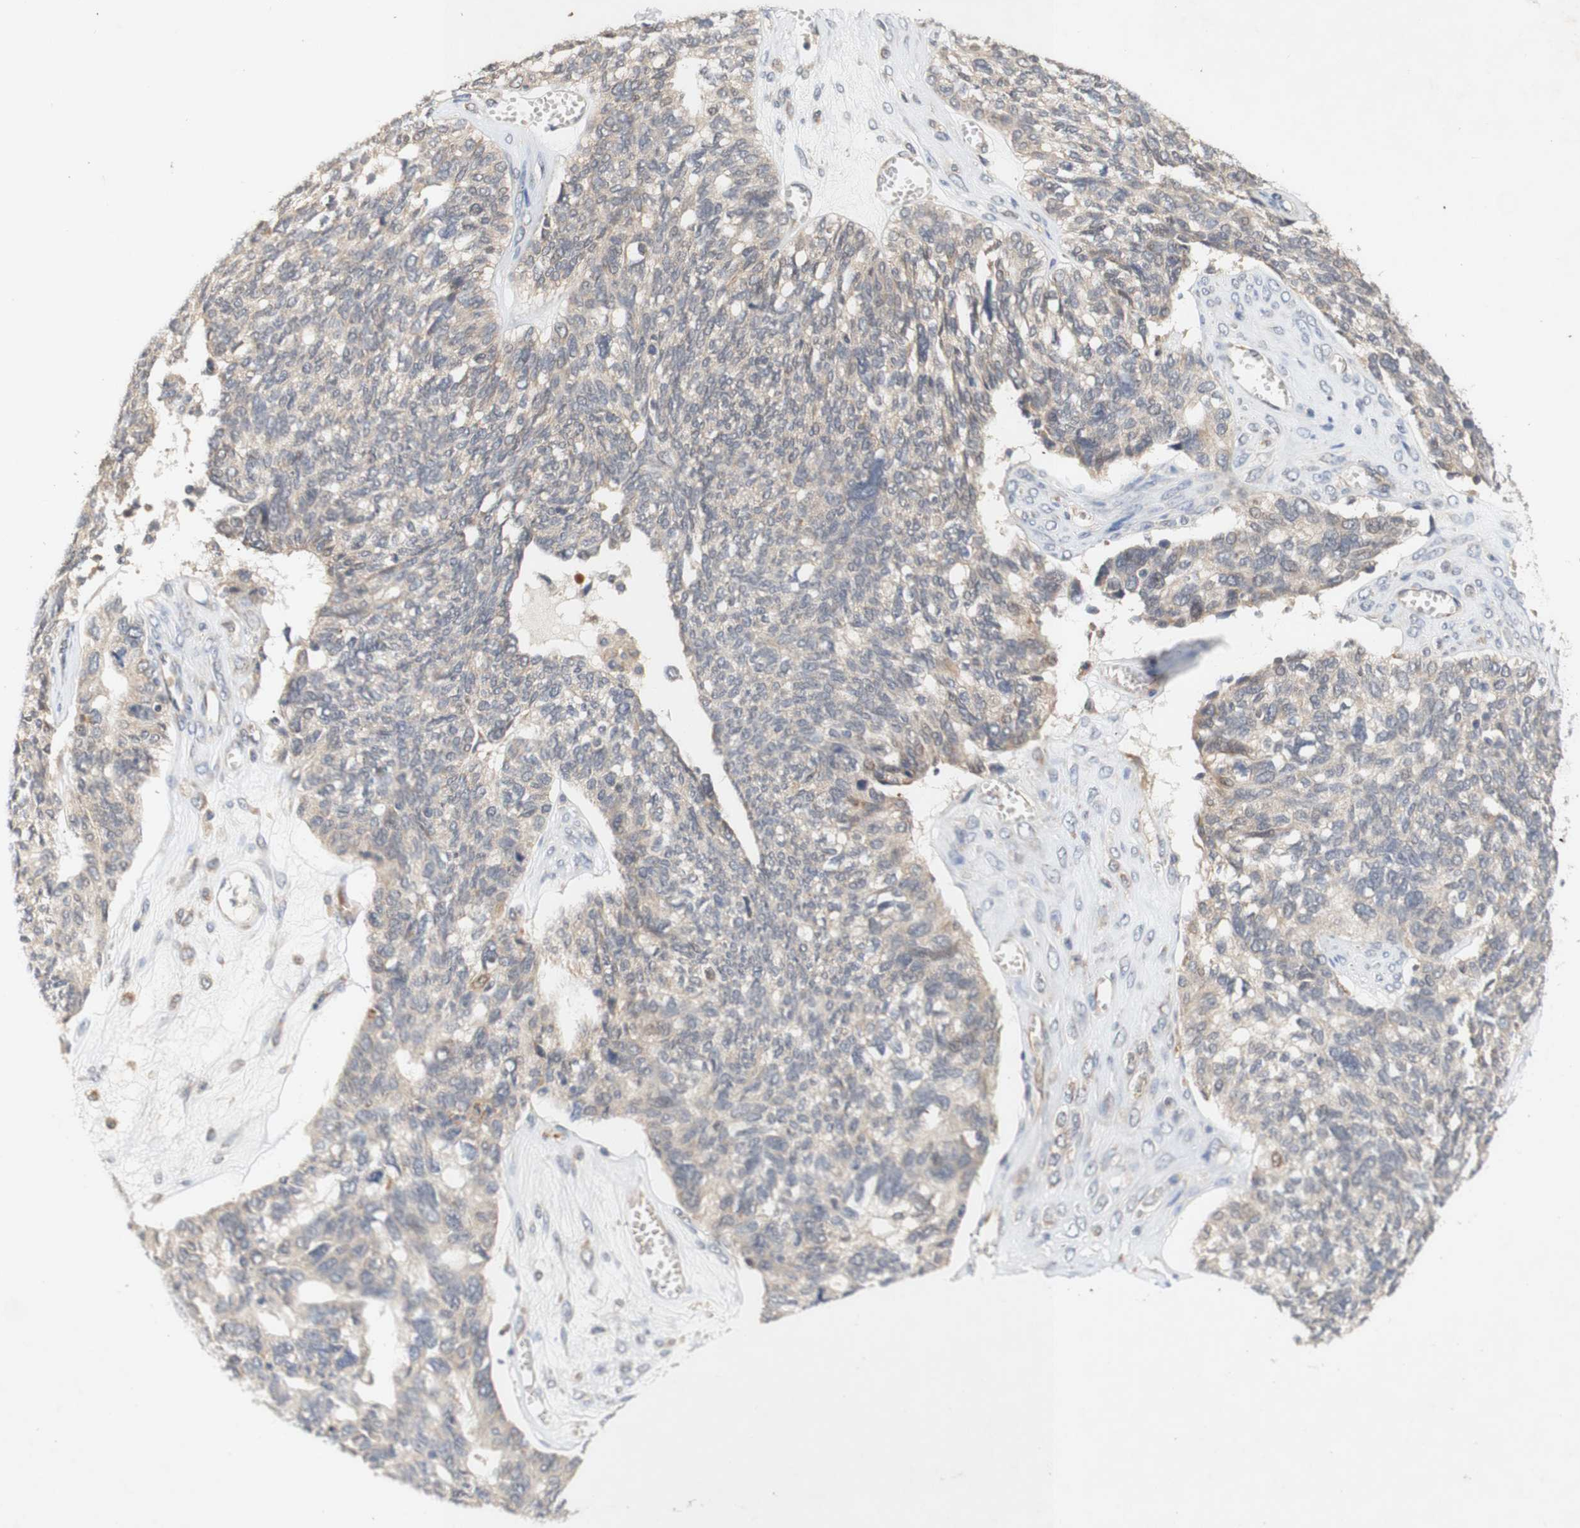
{"staining": {"intensity": "weak", "quantity": ">75%", "location": "cytoplasmic/membranous"}, "tissue": "ovarian cancer", "cell_type": "Tumor cells", "image_type": "cancer", "snomed": [{"axis": "morphology", "description": "Cystadenocarcinoma, serous, NOS"}, {"axis": "topography", "description": "Ovary"}], "caption": "Ovarian cancer (serous cystadenocarcinoma) was stained to show a protein in brown. There is low levels of weak cytoplasmic/membranous expression in approximately >75% of tumor cells.", "gene": "PIN1", "patient": {"sex": "female", "age": 79}}